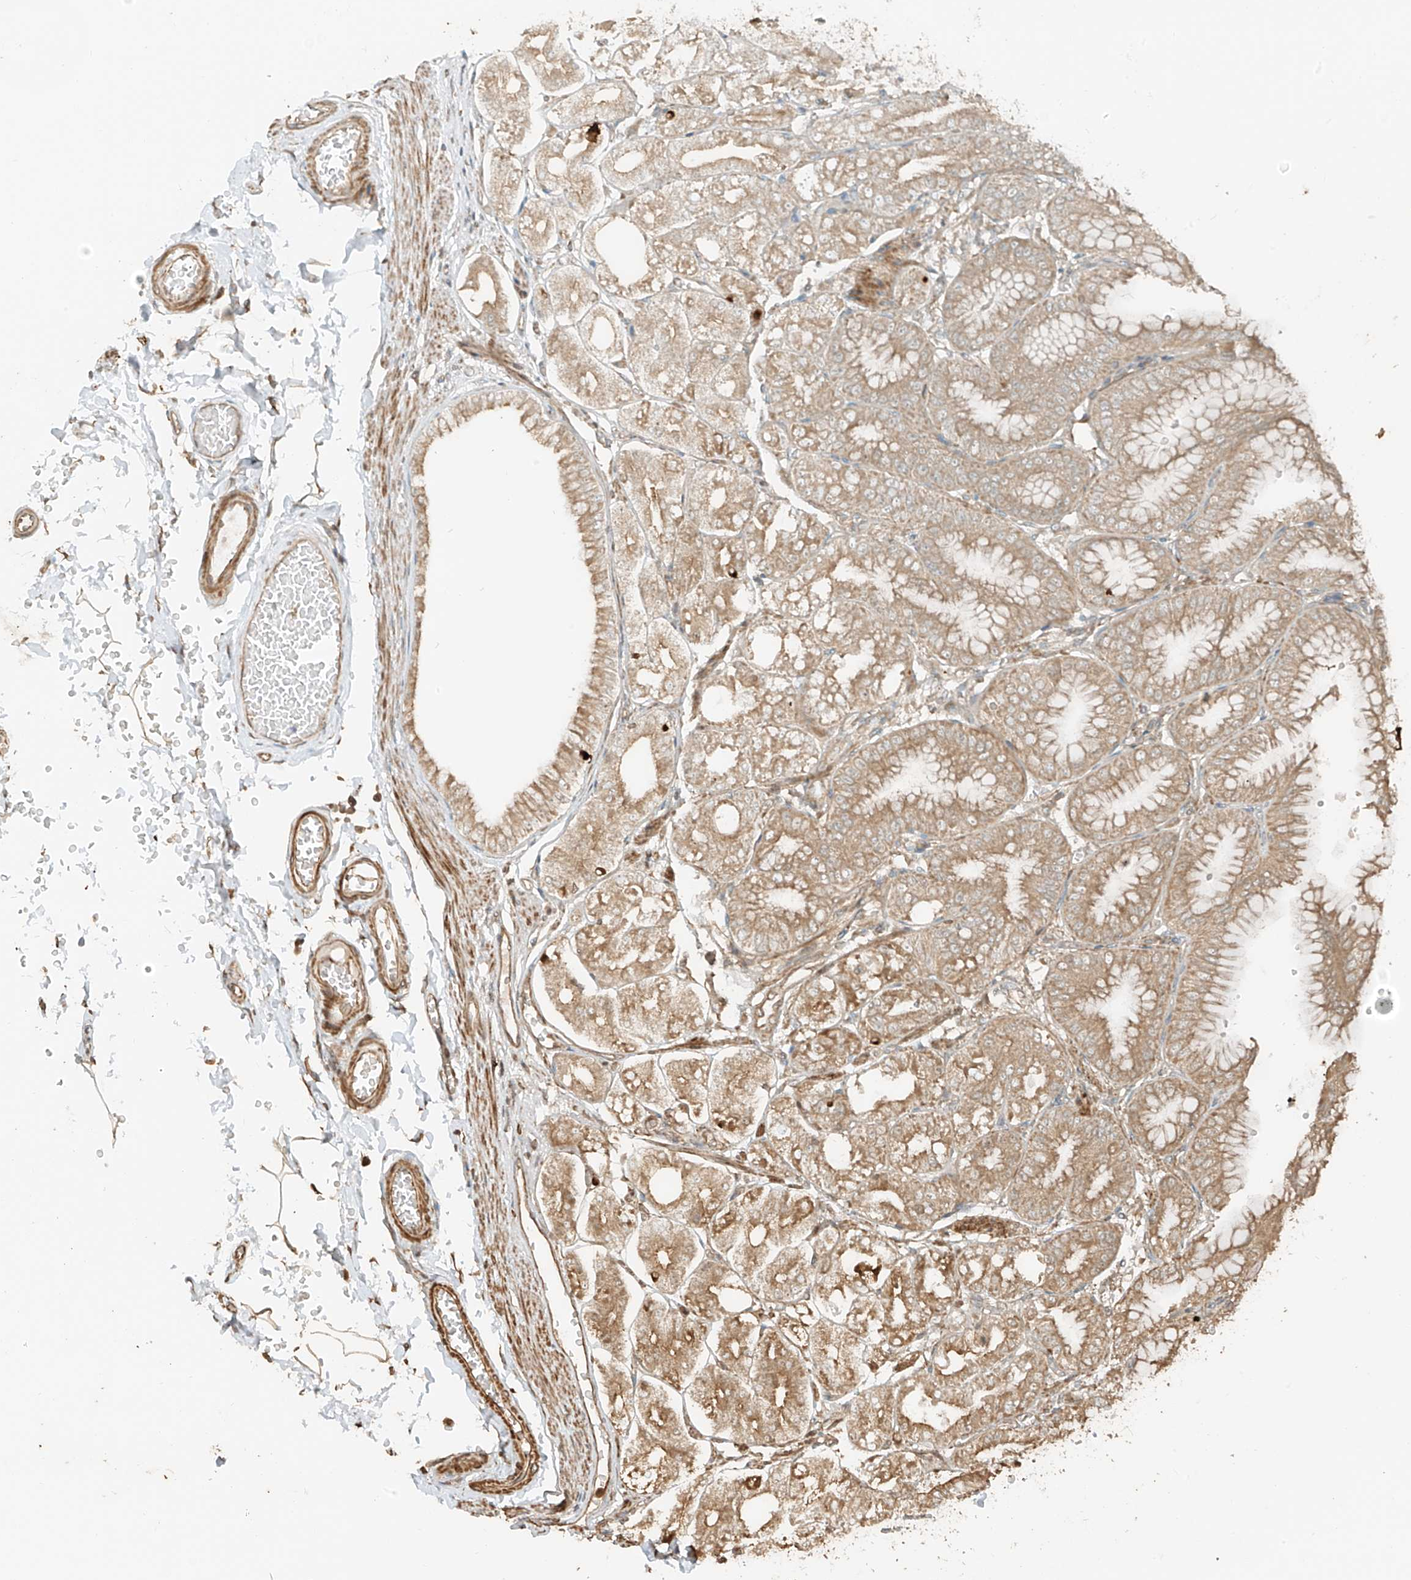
{"staining": {"intensity": "moderate", "quantity": ">75%", "location": "cytoplasmic/membranous"}, "tissue": "stomach", "cell_type": "Glandular cells", "image_type": "normal", "snomed": [{"axis": "morphology", "description": "Normal tissue, NOS"}, {"axis": "topography", "description": "Stomach, lower"}], "caption": "Human stomach stained for a protein (brown) demonstrates moderate cytoplasmic/membranous positive positivity in about >75% of glandular cells.", "gene": "ANKZF1", "patient": {"sex": "male", "age": 71}}